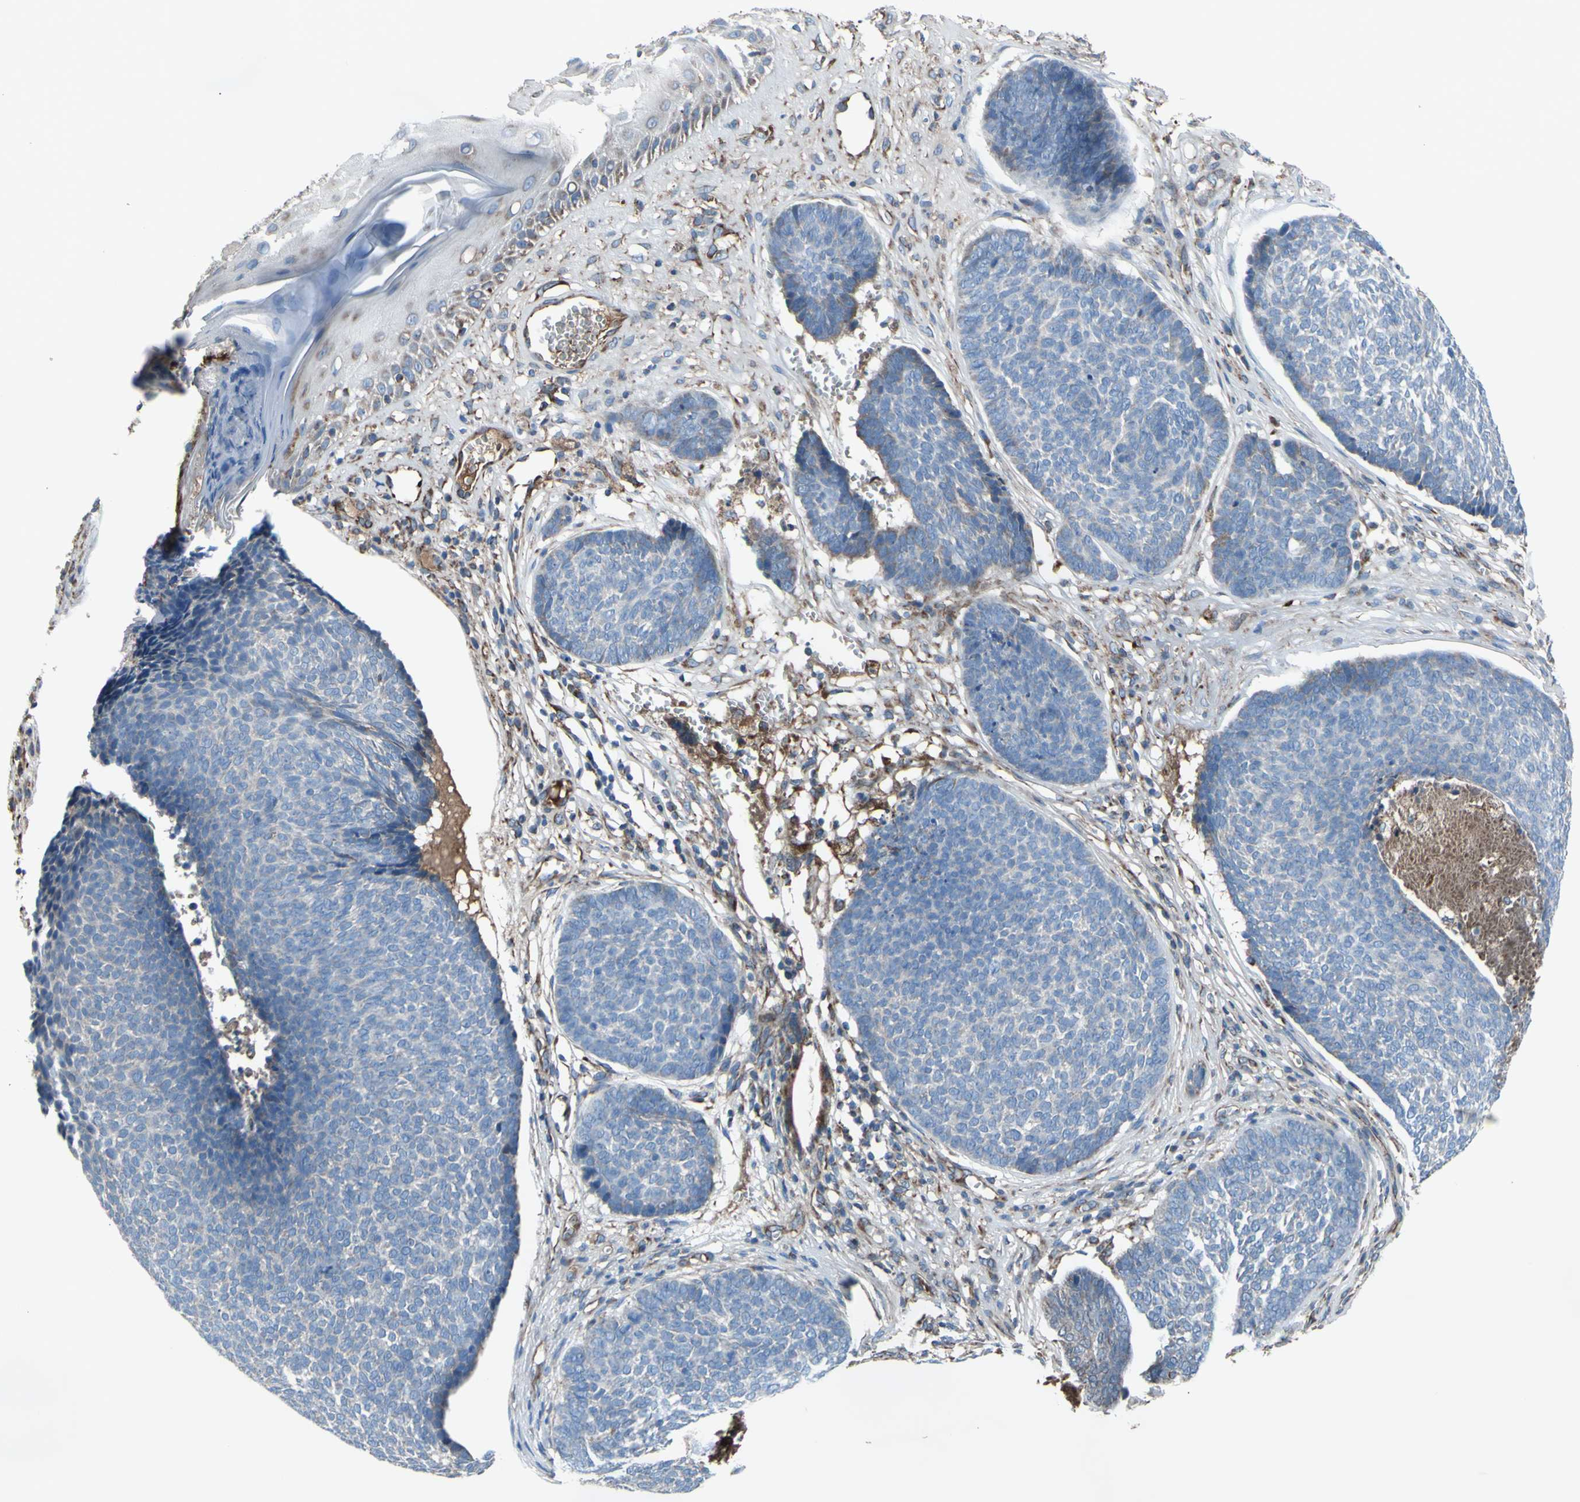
{"staining": {"intensity": "negative", "quantity": "none", "location": "none"}, "tissue": "skin cancer", "cell_type": "Tumor cells", "image_type": "cancer", "snomed": [{"axis": "morphology", "description": "Basal cell carcinoma"}, {"axis": "topography", "description": "Skin"}], "caption": "DAB immunohistochemical staining of human skin basal cell carcinoma reveals no significant positivity in tumor cells. Nuclei are stained in blue.", "gene": "EMC7", "patient": {"sex": "male", "age": 84}}